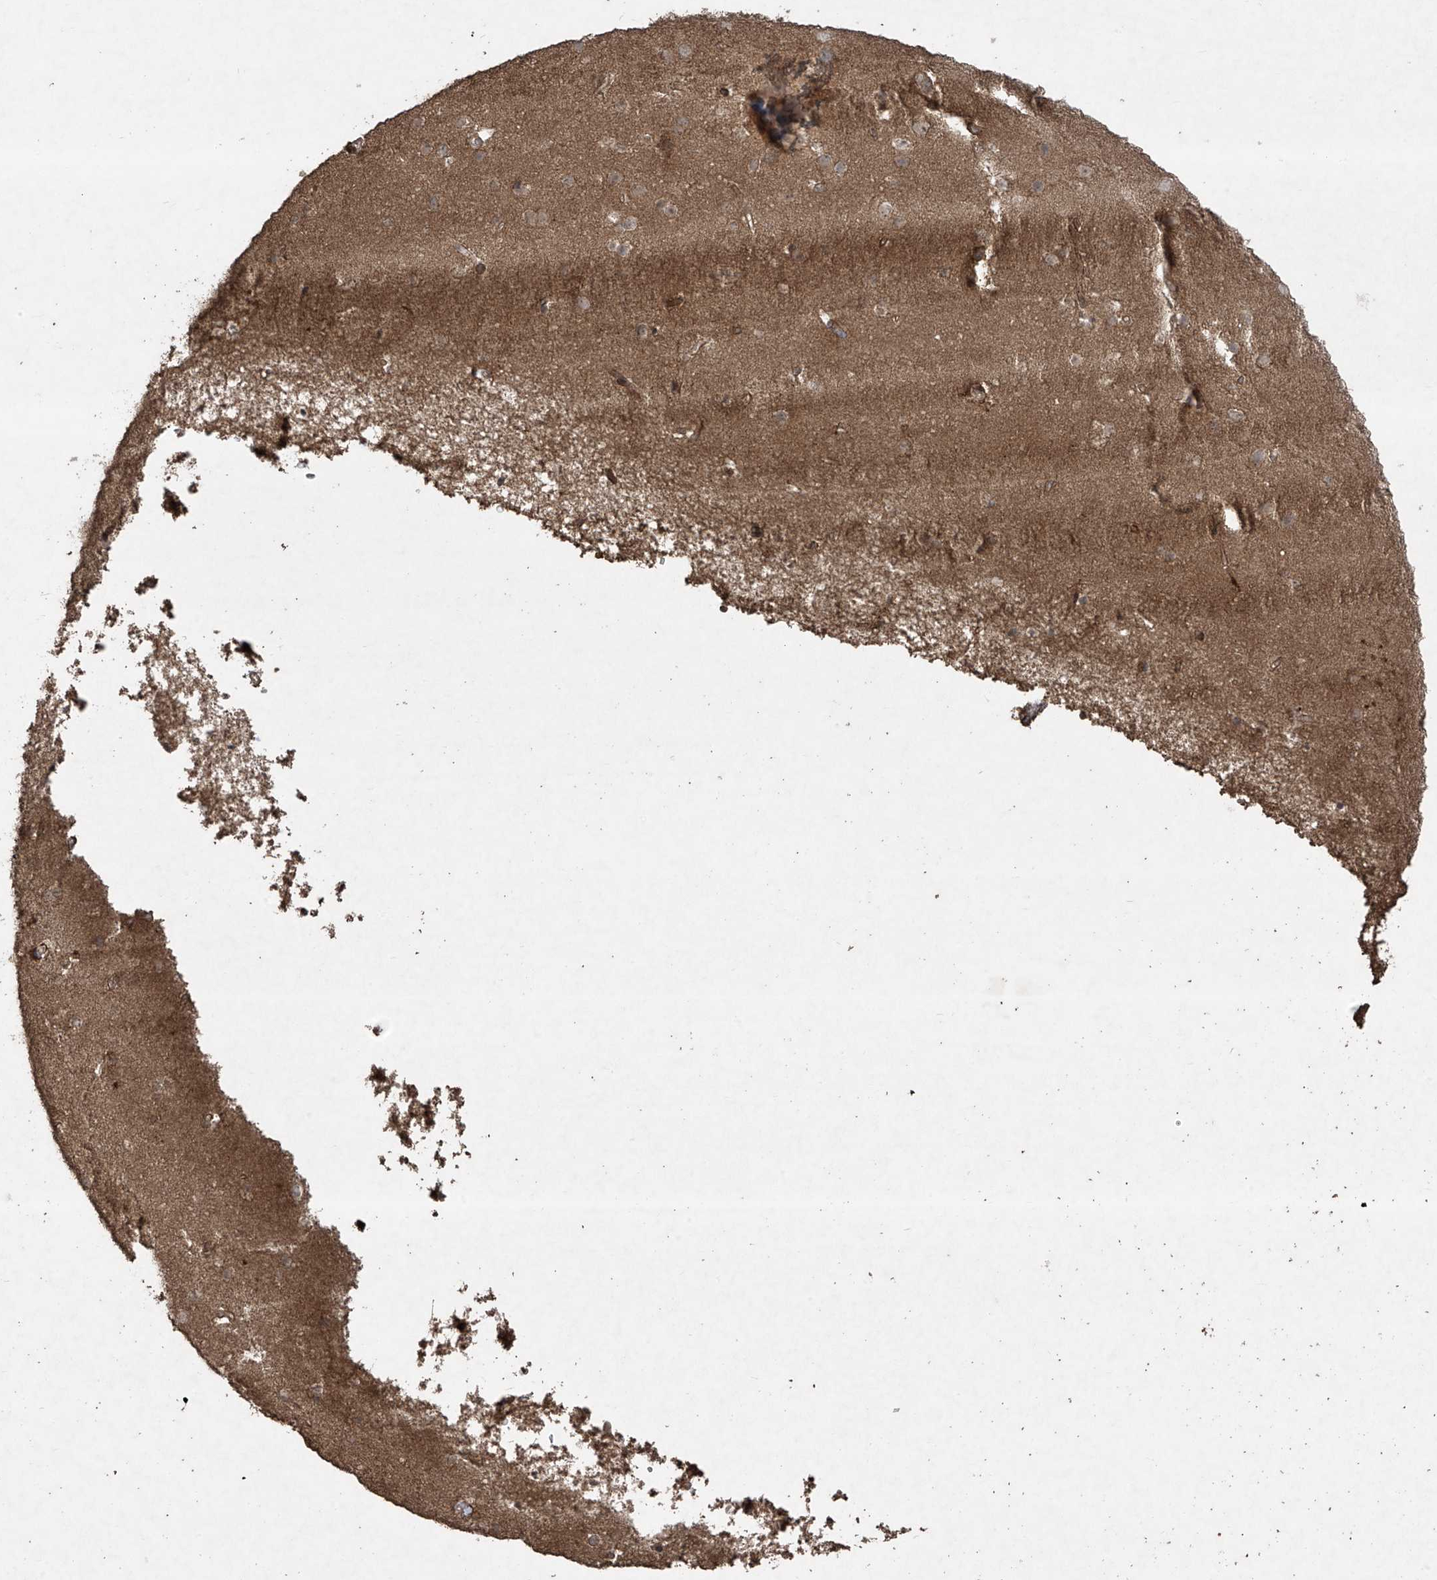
{"staining": {"intensity": "moderate", "quantity": ">75%", "location": "cytoplasmic/membranous"}, "tissue": "cerebral cortex", "cell_type": "Endothelial cells", "image_type": "normal", "snomed": [{"axis": "morphology", "description": "Normal tissue, NOS"}, {"axis": "topography", "description": "Cerebral cortex"}], "caption": "Immunohistochemistry micrograph of benign human cerebral cortex stained for a protein (brown), which demonstrates medium levels of moderate cytoplasmic/membranous positivity in about >75% of endothelial cells.", "gene": "PGPEP1", "patient": {"sex": "male", "age": 54}}